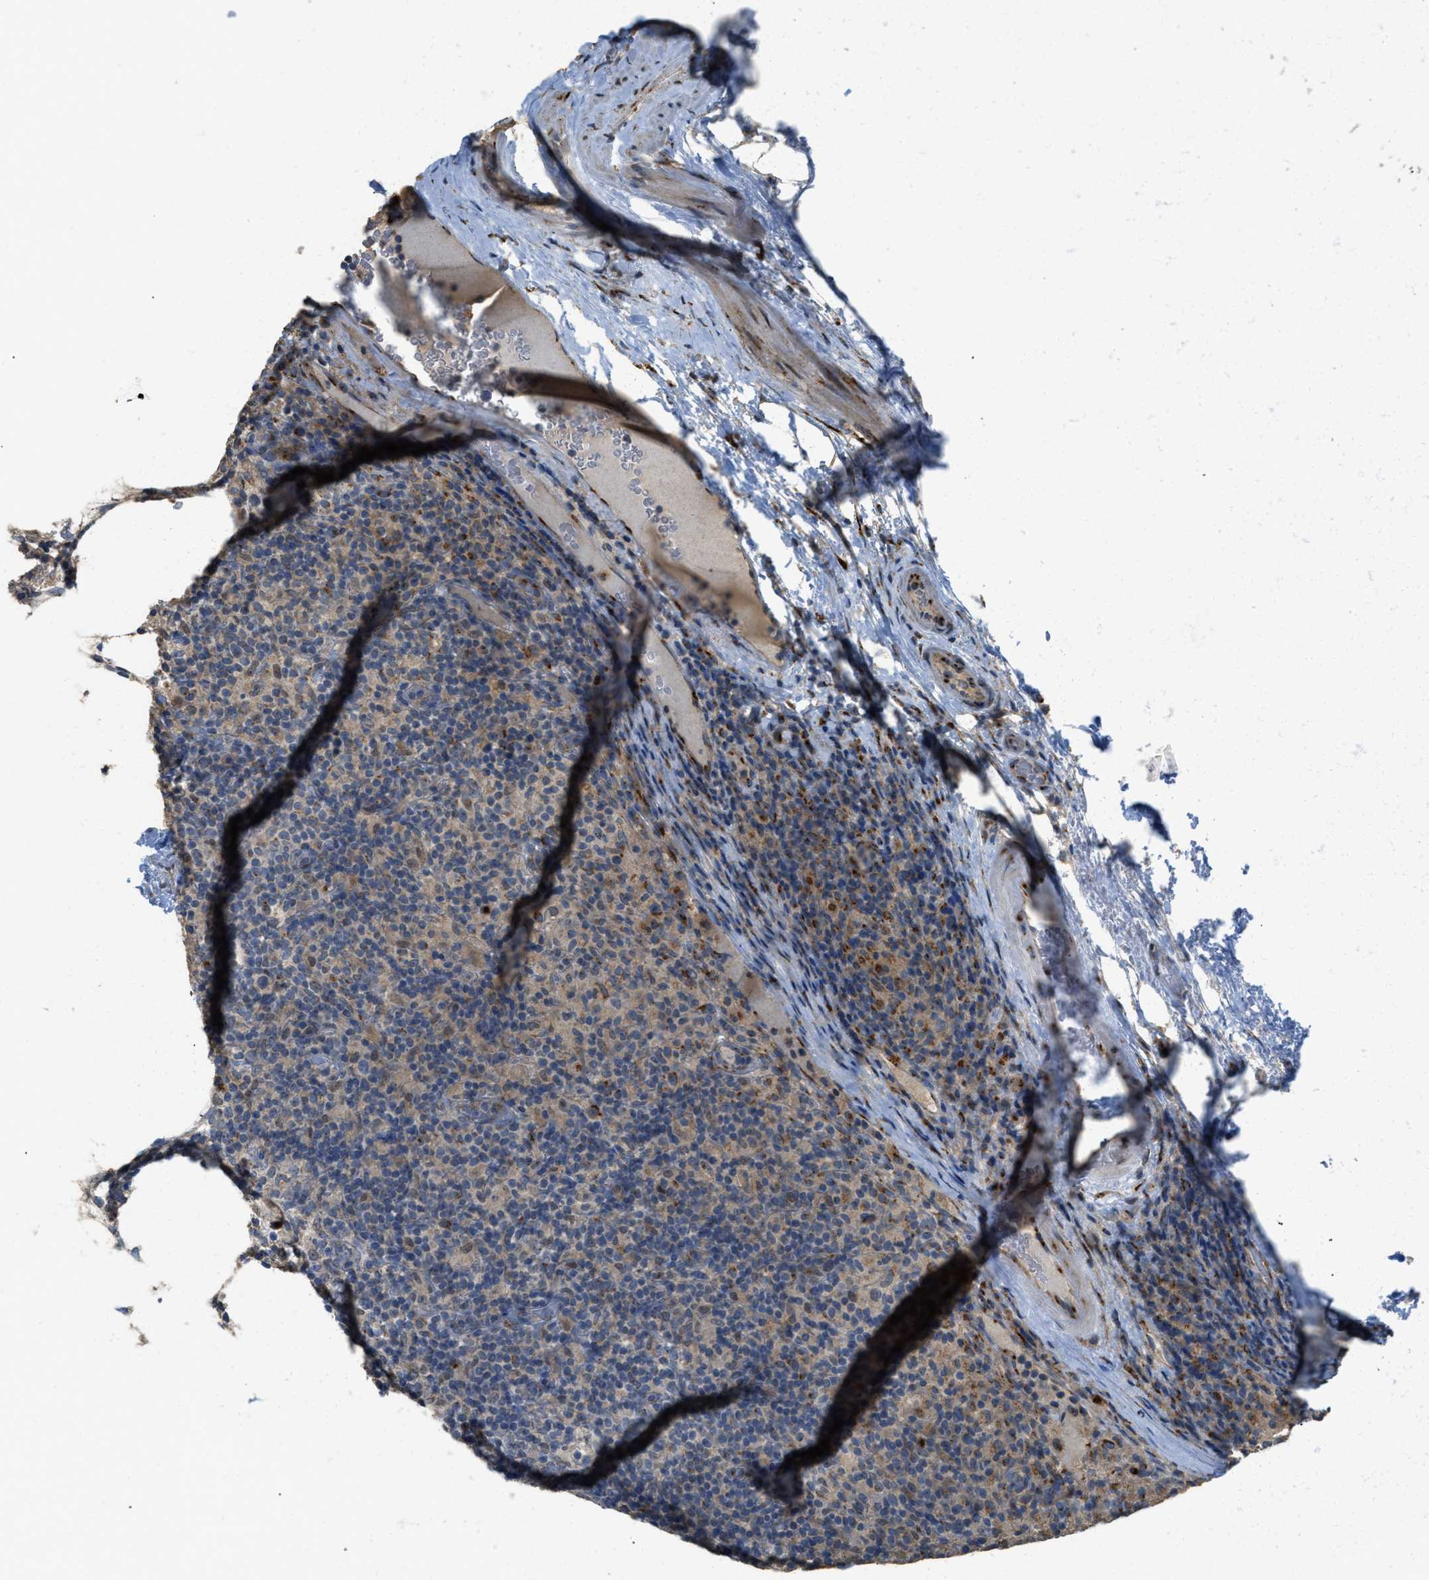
{"staining": {"intensity": "weak", "quantity": ">75%", "location": "cytoplasmic/membranous"}, "tissue": "lymphoma", "cell_type": "Tumor cells", "image_type": "cancer", "snomed": [{"axis": "morphology", "description": "Hodgkin's disease, NOS"}, {"axis": "topography", "description": "Lymph node"}], "caption": "Human Hodgkin's disease stained with a brown dye displays weak cytoplasmic/membranous positive positivity in approximately >75% of tumor cells.", "gene": "IPO7", "patient": {"sex": "male", "age": 70}}